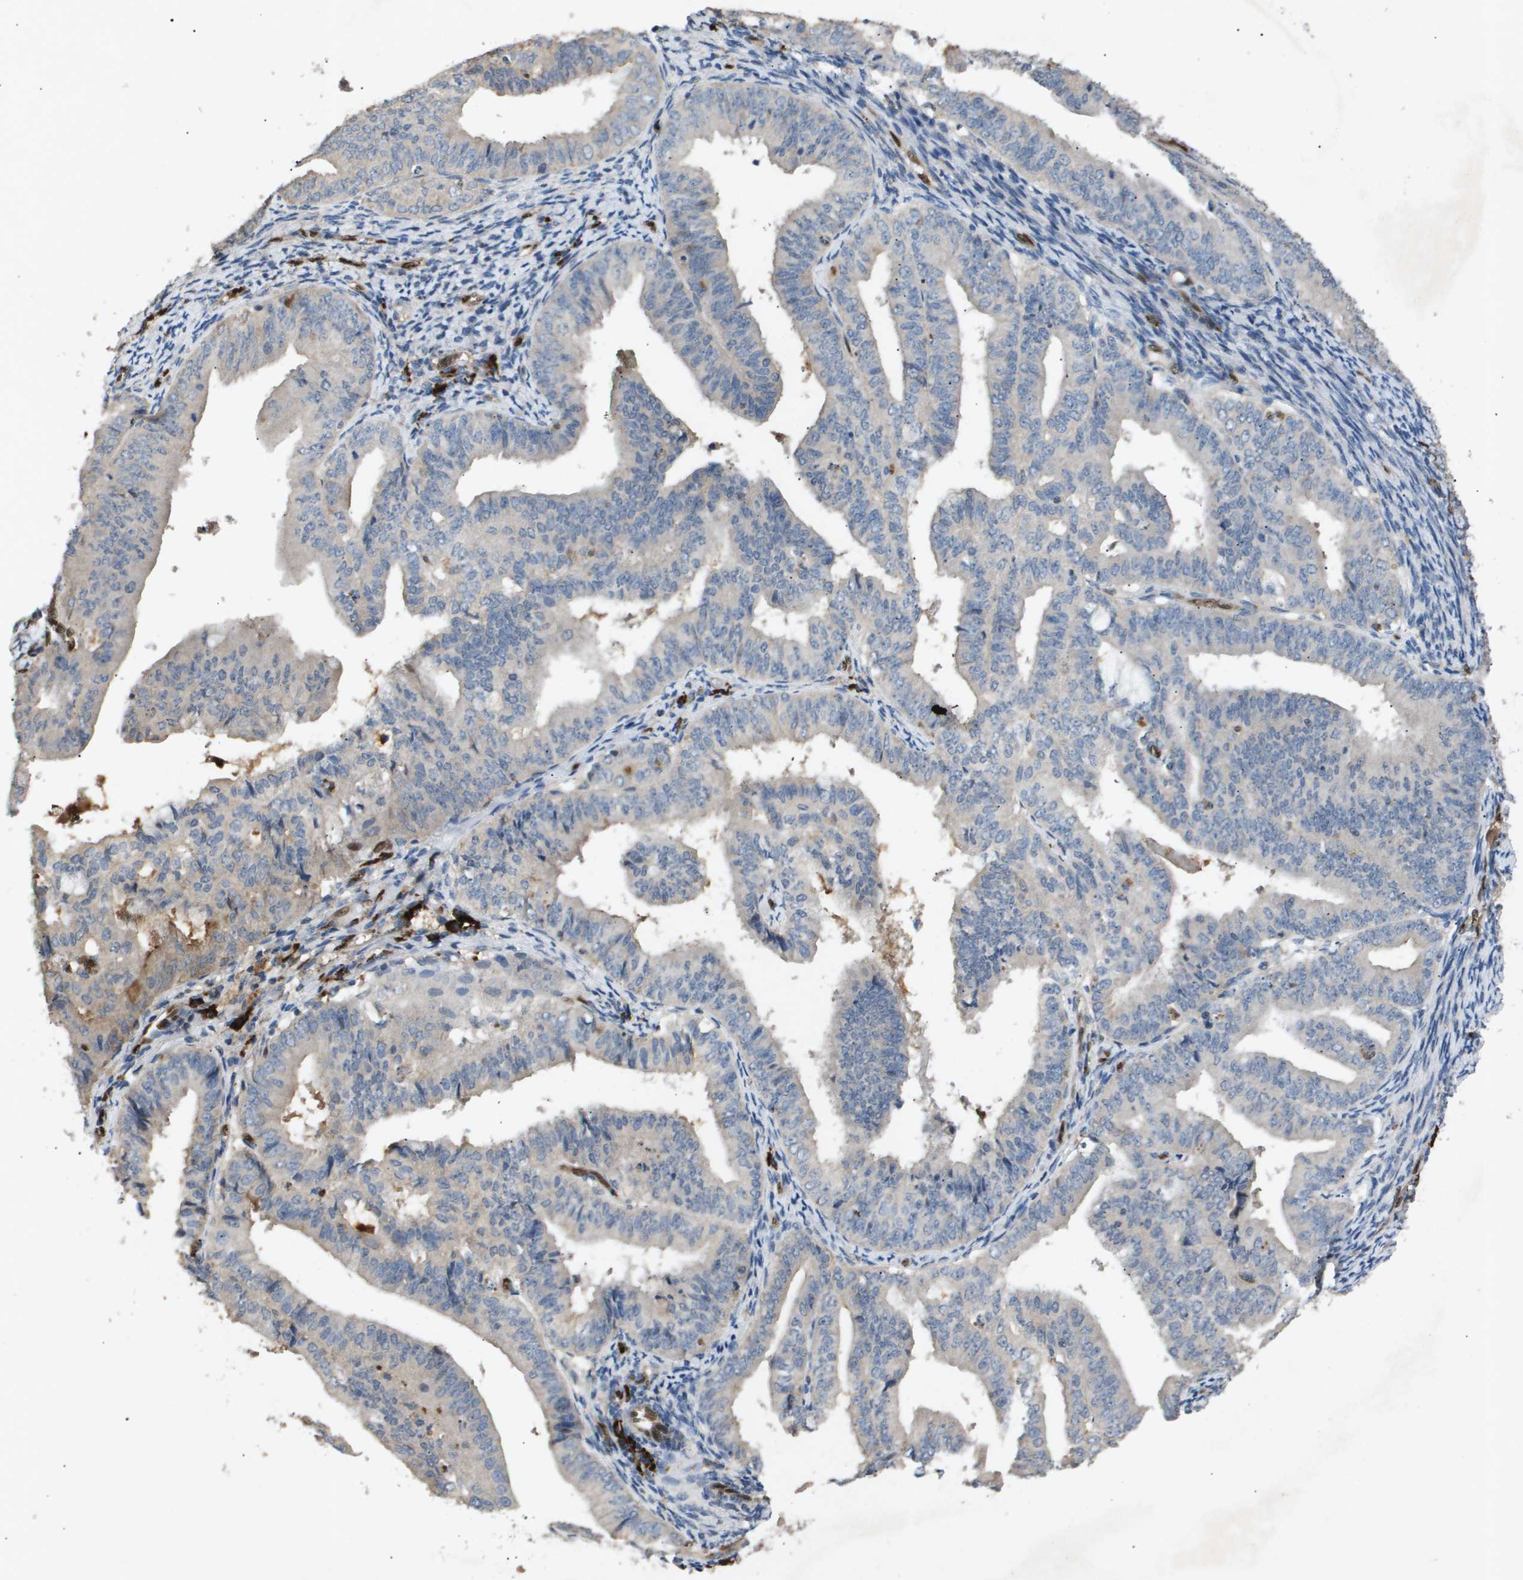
{"staining": {"intensity": "weak", "quantity": "<25%", "location": "cytoplasmic/membranous"}, "tissue": "endometrial cancer", "cell_type": "Tumor cells", "image_type": "cancer", "snomed": [{"axis": "morphology", "description": "Adenocarcinoma, NOS"}, {"axis": "topography", "description": "Endometrium"}], "caption": "IHC image of human endometrial adenocarcinoma stained for a protein (brown), which shows no expression in tumor cells.", "gene": "ERG", "patient": {"sex": "female", "age": 63}}